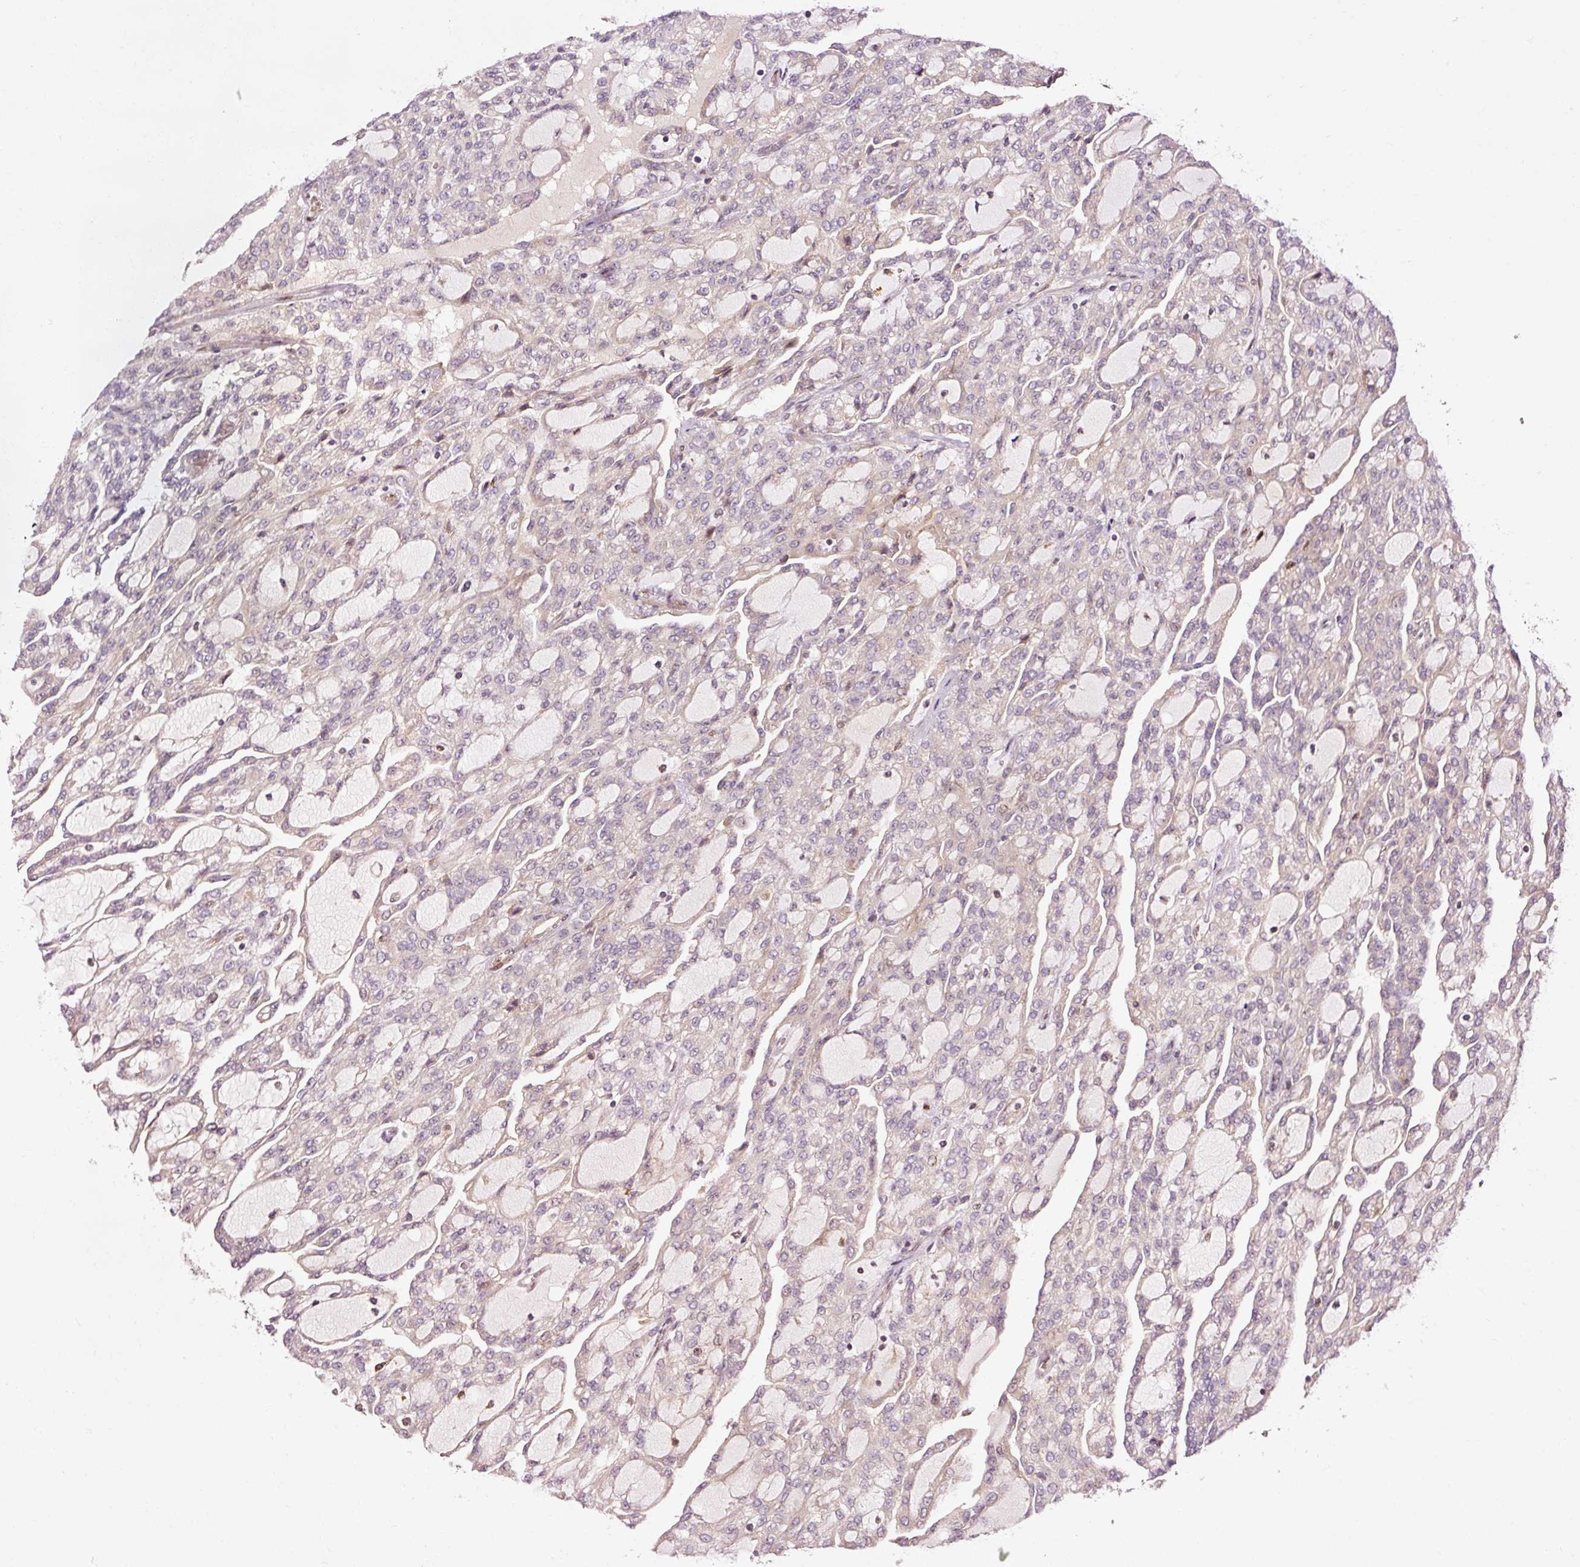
{"staining": {"intensity": "negative", "quantity": "none", "location": "none"}, "tissue": "renal cancer", "cell_type": "Tumor cells", "image_type": "cancer", "snomed": [{"axis": "morphology", "description": "Adenocarcinoma, NOS"}, {"axis": "topography", "description": "Kidney"}], "caption": "Photomicrograph shows no protein expression in tumor cells of renal cancer tissue. (DAB immunohistochemistry (IHC) with hematoxylin counter stain).", "gene": "NAPA", "patient": {"sex": "female", "age": 69}}